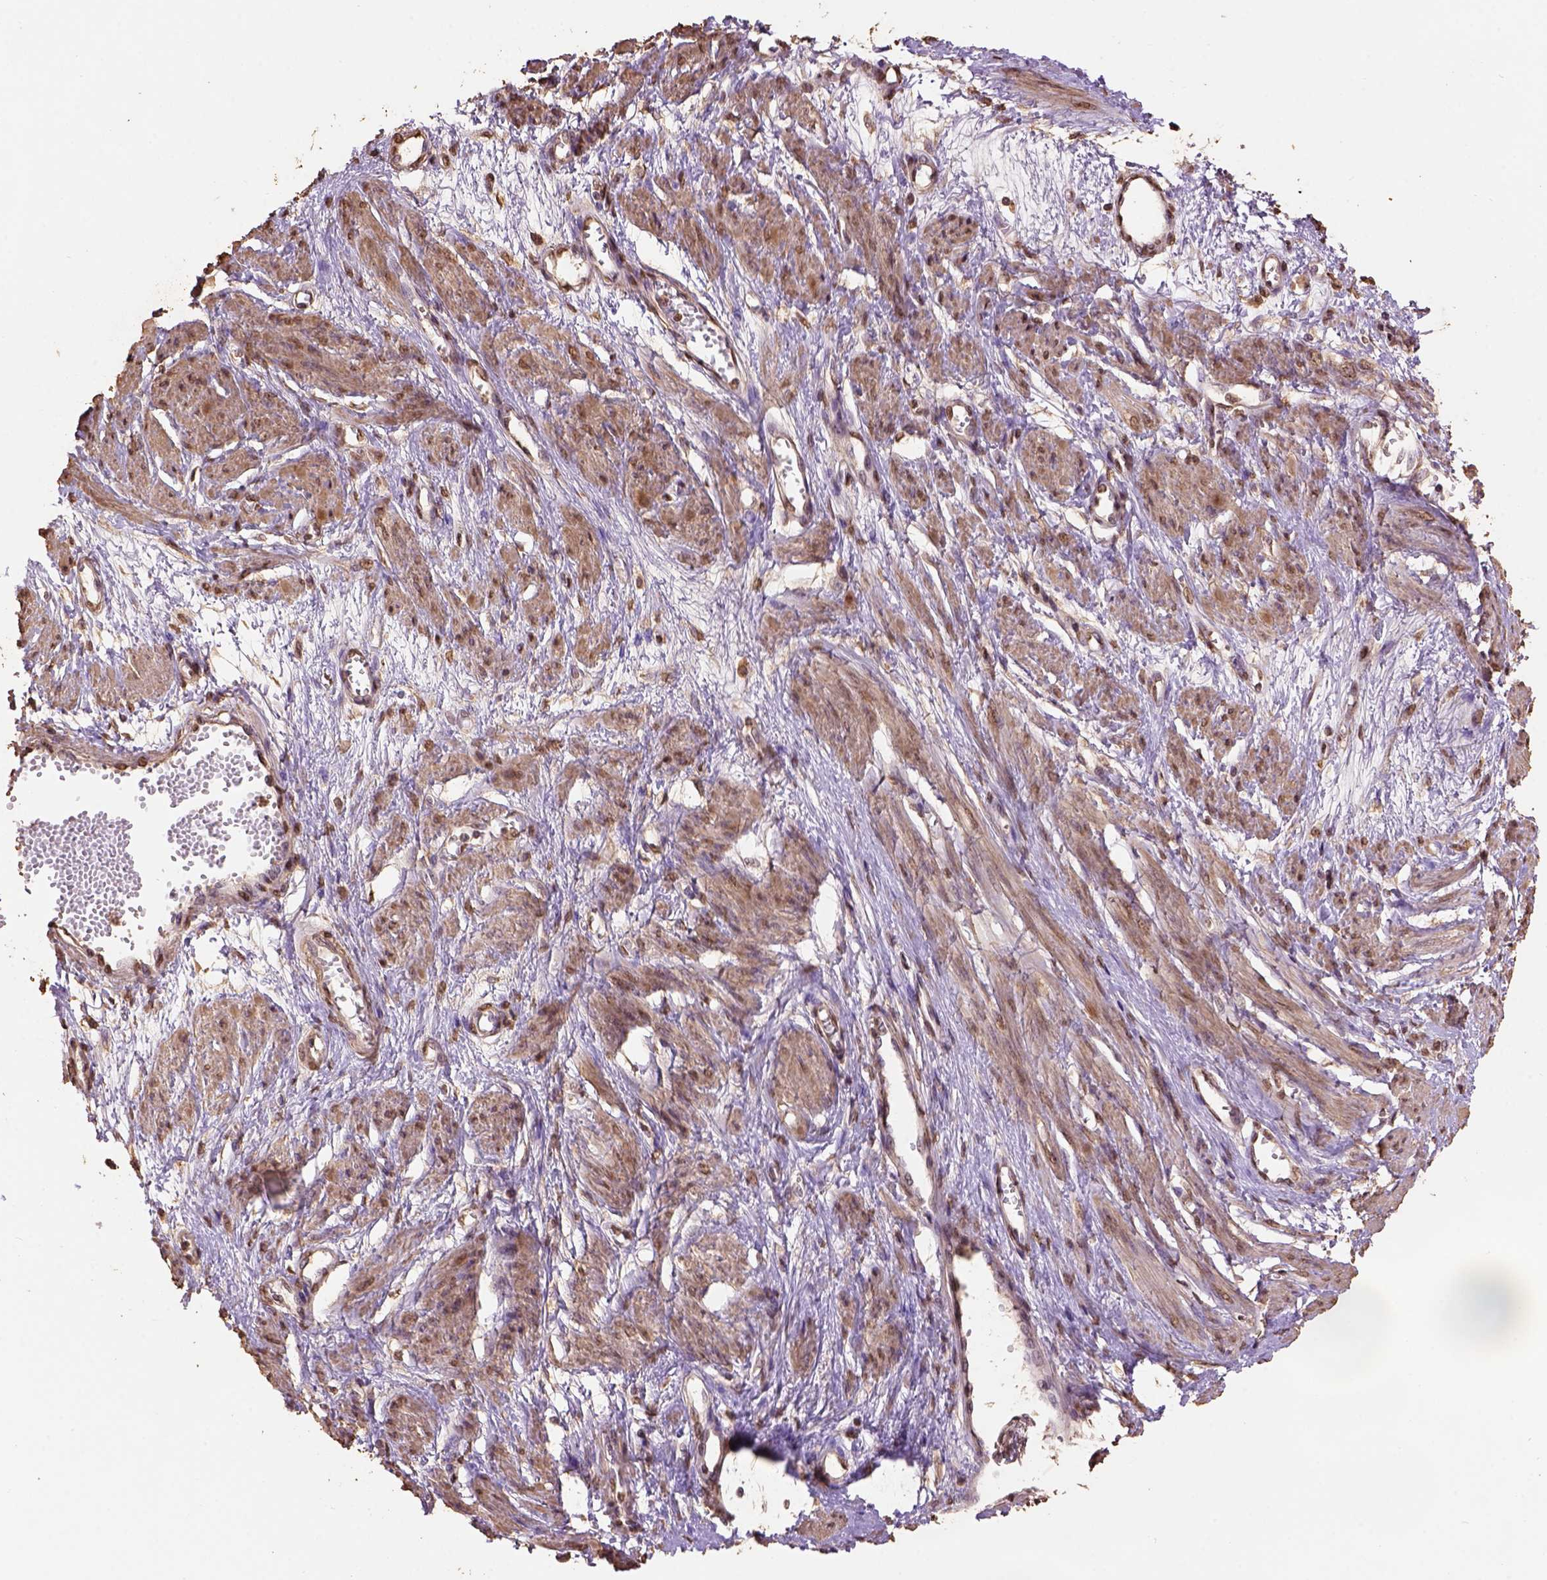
{"staining": {"intensity": "moderate", "quantity": ">75%", "location": "cytoplasmic/membranous,nuclear"}, "tissue": "smooth muscle", "cell_type": "Smooth muscle cells", "image_type": "normal", "snomed": [{"axis": "morphology", "description": "Normal tissue, NOS"}, {"axis": "topography", "description": "Smooth muscle"}, {"axis": "topography", "description": "Uterus"}], "caption": "Immunohistochemistry (DAB (3,3'-diaminobenzidine)) staining of unremarkable smooth muscle shows moderate cytoplasmic/membranous,nuclear protein positivity in about >75% of smooth muscle cells.", "gene": "CSTF2T", "patient": {"sex": "female", "age": 39}}